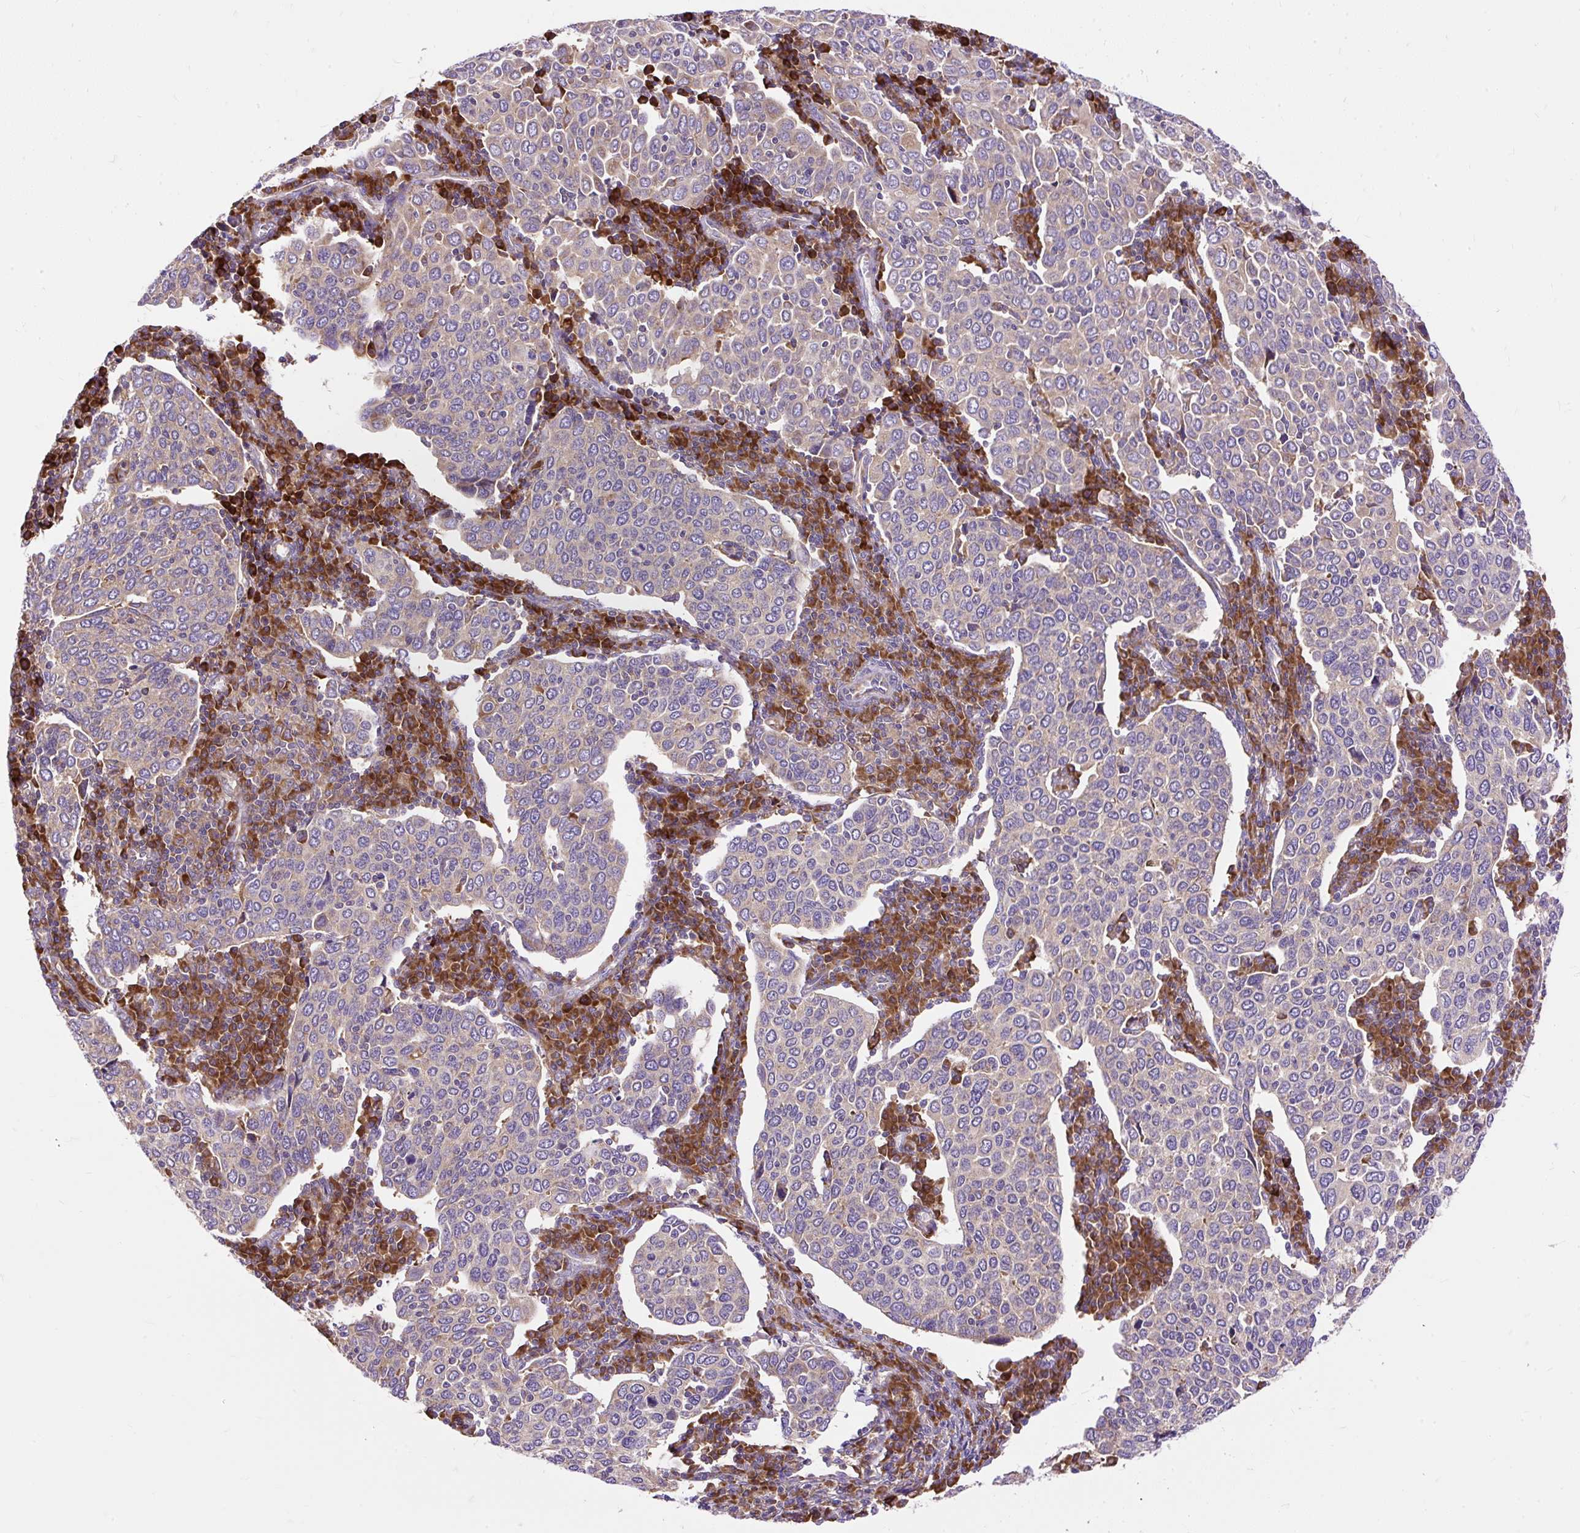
{"staining": {"intensity": "weak", "quantity": "<25%", "location": "cytoplasmic/membranous"}, "tissue": "cervical cancer", "cell_type": "Tumor cells", "image_type": "cancer", "snomed": [{"axis": "morphology", "description": "Squamous cell carcinoma, NOS"}, {"axis": "topography", "description": "Cervix"}], "caption": "IHC image of squamous cell carcinoma (cervical) stained for a protein (brown), which demonstrates no positivity in tumor cells.", "gene": "RPS5", "patient": {"sex": "female", "age": 40}}